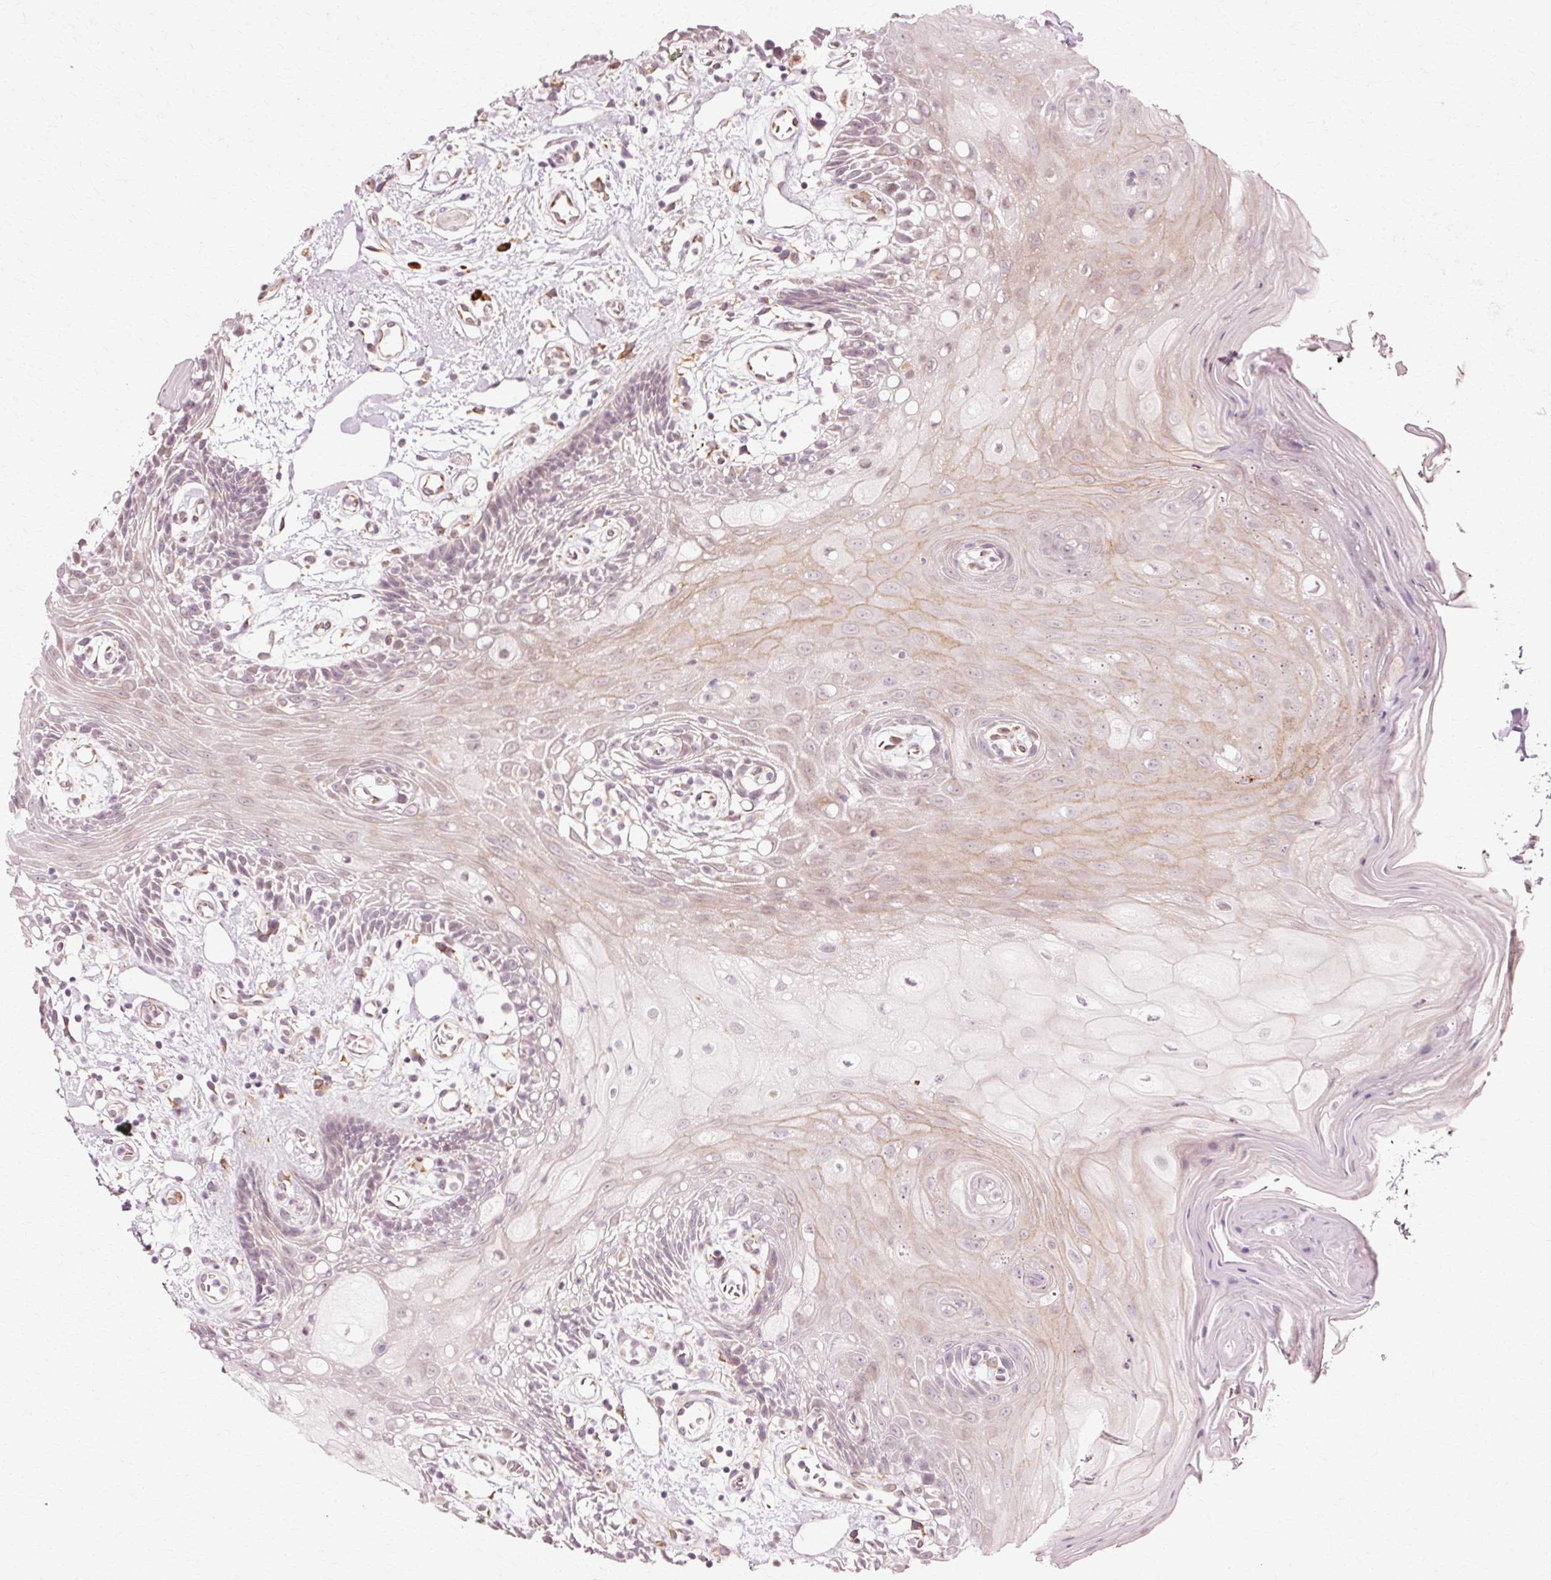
{"staining": {"intensity": "moderate", "quantity": "<25%", "location": "cytoplasmic/membranous,nuclear"}, "tissue": "oral mucosa", "cell_type": "Squamous epithelial cells", "image_type": "normal", "snomed": [{"axis": "morphology", "description": "Normal tissue, NOS"}, {"axis": "topography", "description": "Oral tissue"}], "caption": "About <25% of squamous epithelial cells in unremarkable human oral mucosa reveal moderate cytoplasmic/membranous,nuclear protein expression as visualized by brown immunohistochemical staining.", "gene": "RANBP2", "patient": {"sex": "female", "age": 59}}